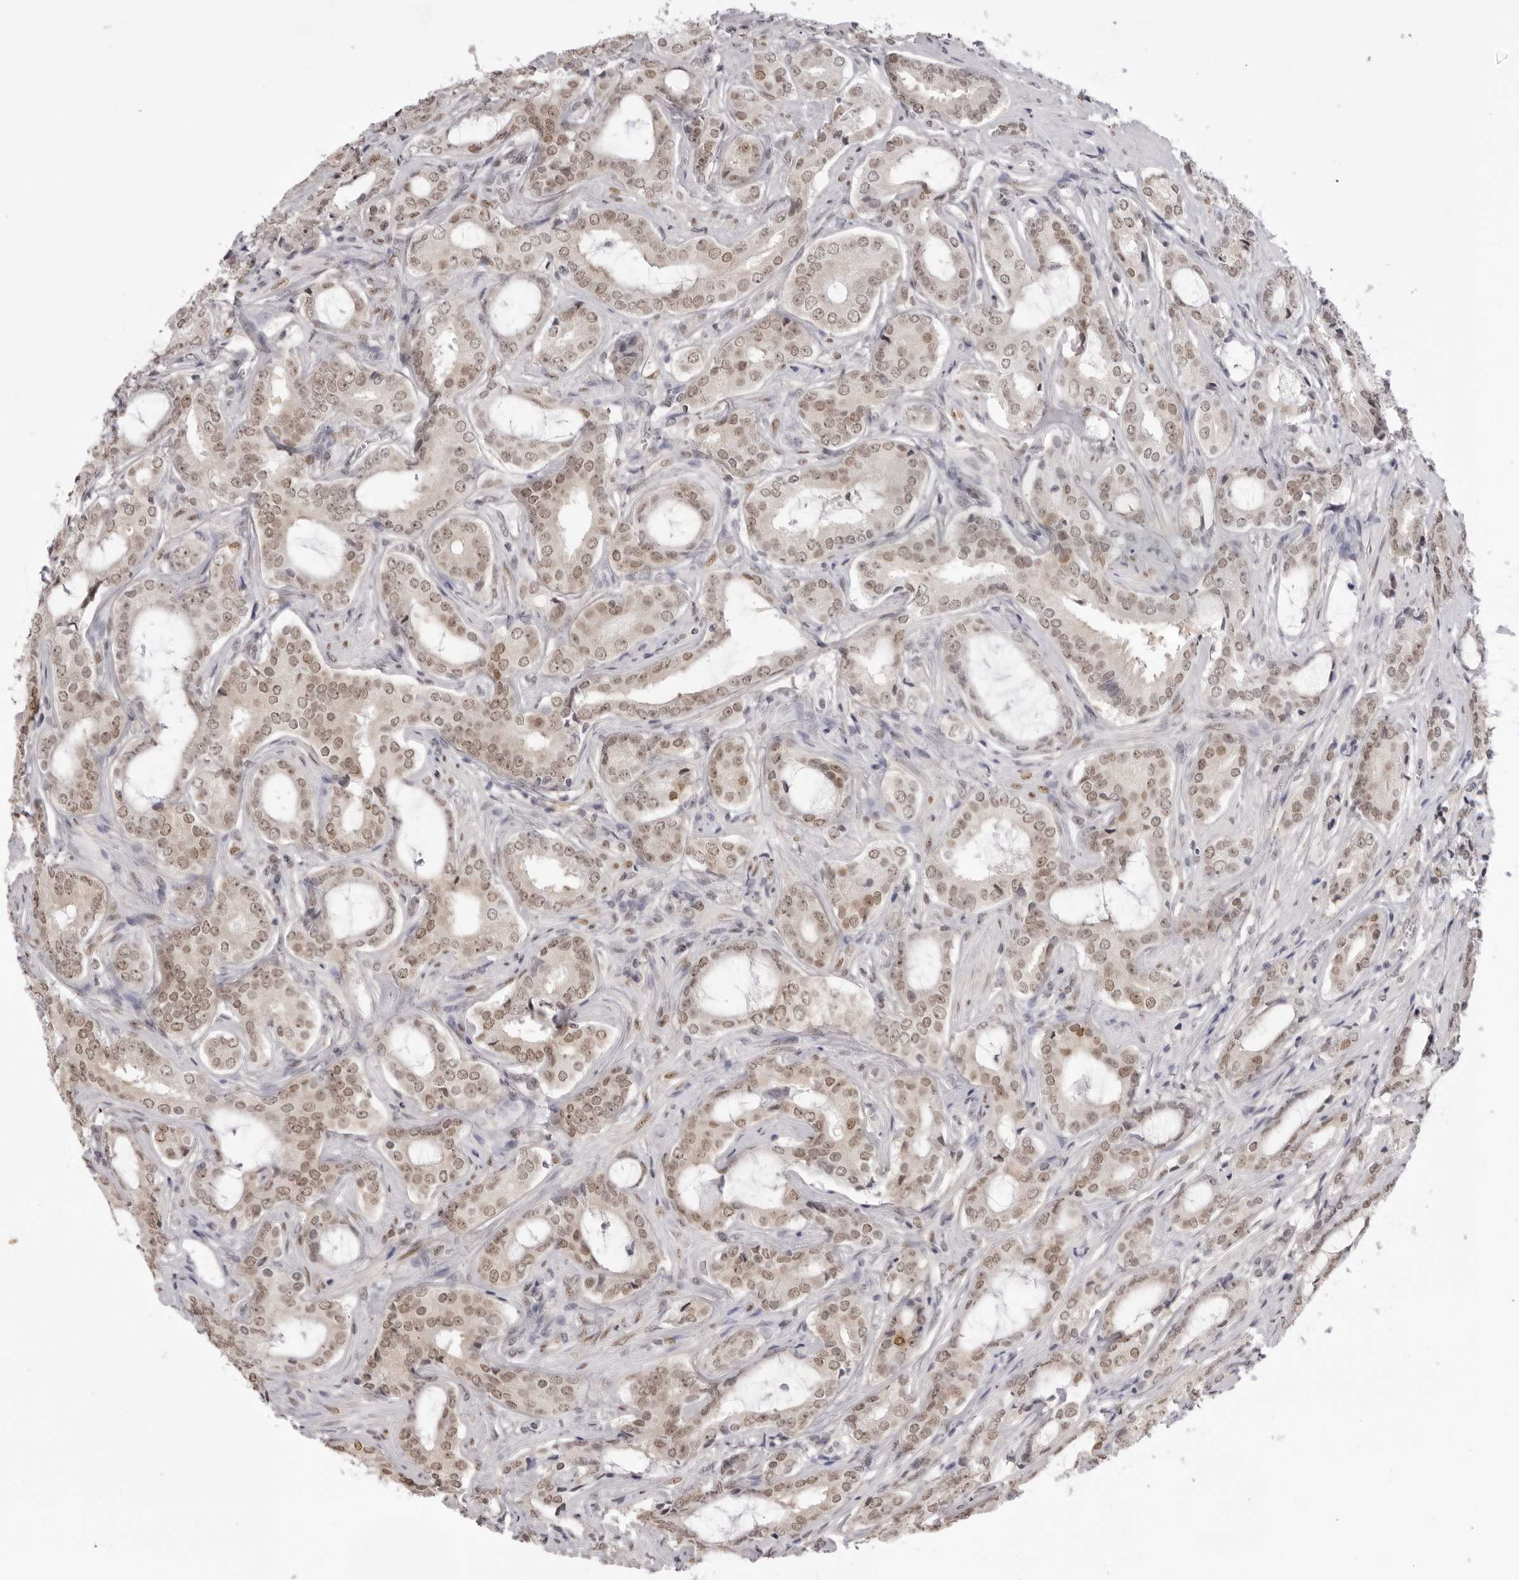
{"staining": {"intensity": "weak", "quantity": ">75%", "location": "nuclear"}, "tissue": "prostate cancer", "cell_type": "Tumor cells", "image_type": "cancer", "snomed": [{"axis": "morphology", "description": "Adenocarcinoma, High grade"}, {"axis": "topography", "description": "Prostate"}], "caption": "Immunohistochemistry (IHC) (DAB) staining of human prostate adenocarcinoma (high-grade) shows weak nuclear protein positivity in approximately >75% of tumor cells. The staining was performed using DAB to visualize the protein expression in brown, while the nuclei were stained in blue with hematoxylin (Magnification: 20x).", "gene": "HSPA4", "patient": {"sex": "male", "age": 73}}